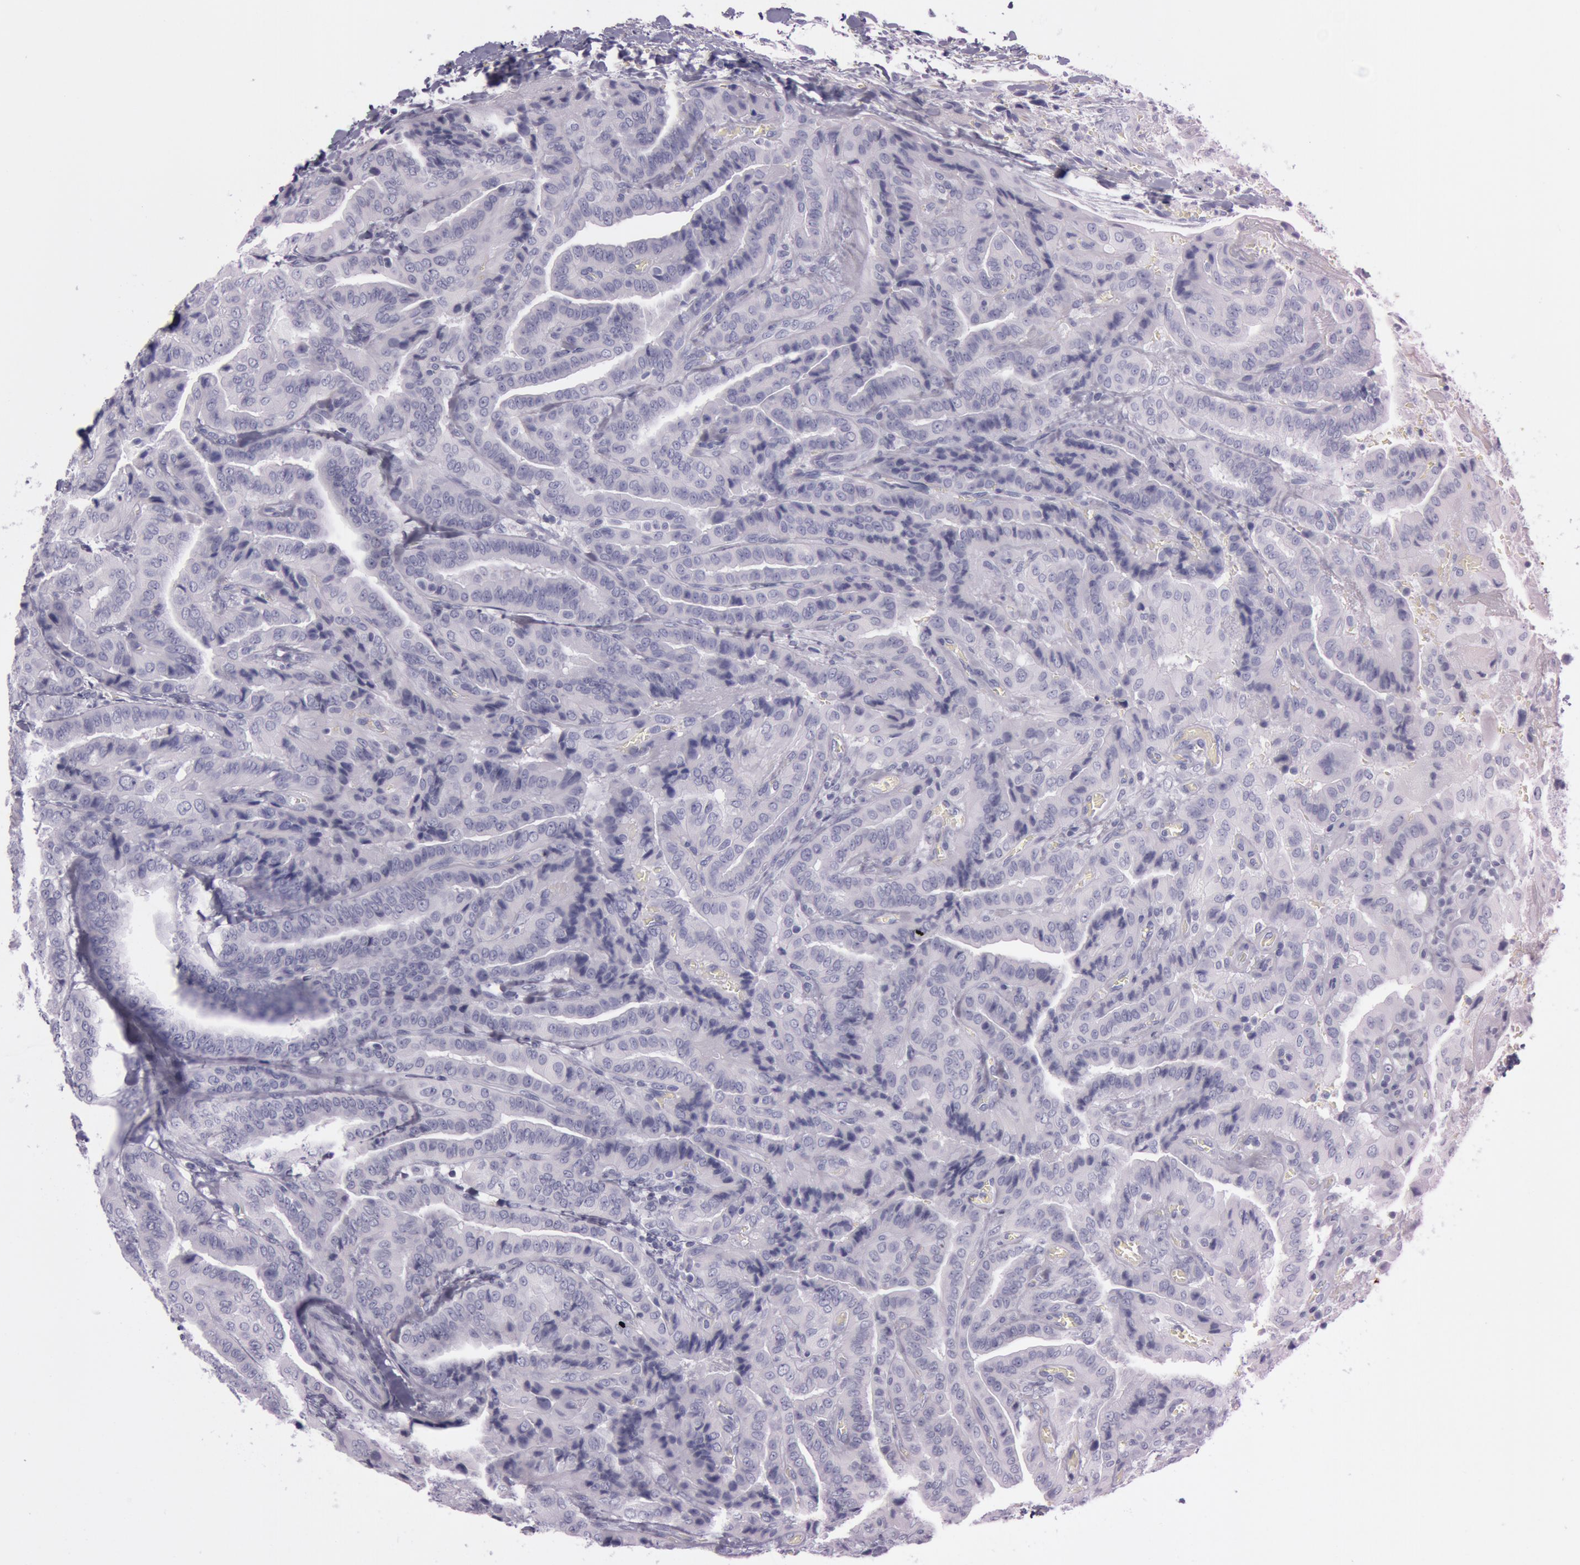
{"staining": {"intensity": "negative", "quantity": "none", "location": "none"}, "tissue": "thyroid cancer", "cell_type": "Tumor cells", "image_type": "cancer", "snomed": [{"axis": "morphology", "description": "Papillary adenocarcinoma, NOS"}, {"axis": "topography", "description": "Thyroid gland"}], "caption": "A high-resolution micrograph shows immunohistochemistry (IHC) staining of thyroid cancer, which exhibits no significant expression in tumor cells. (Immunohistochemistry, brightfield microscopy, high magnification).", "gene": "S100A7", "patient": {"sex": "female", "age": 71}}